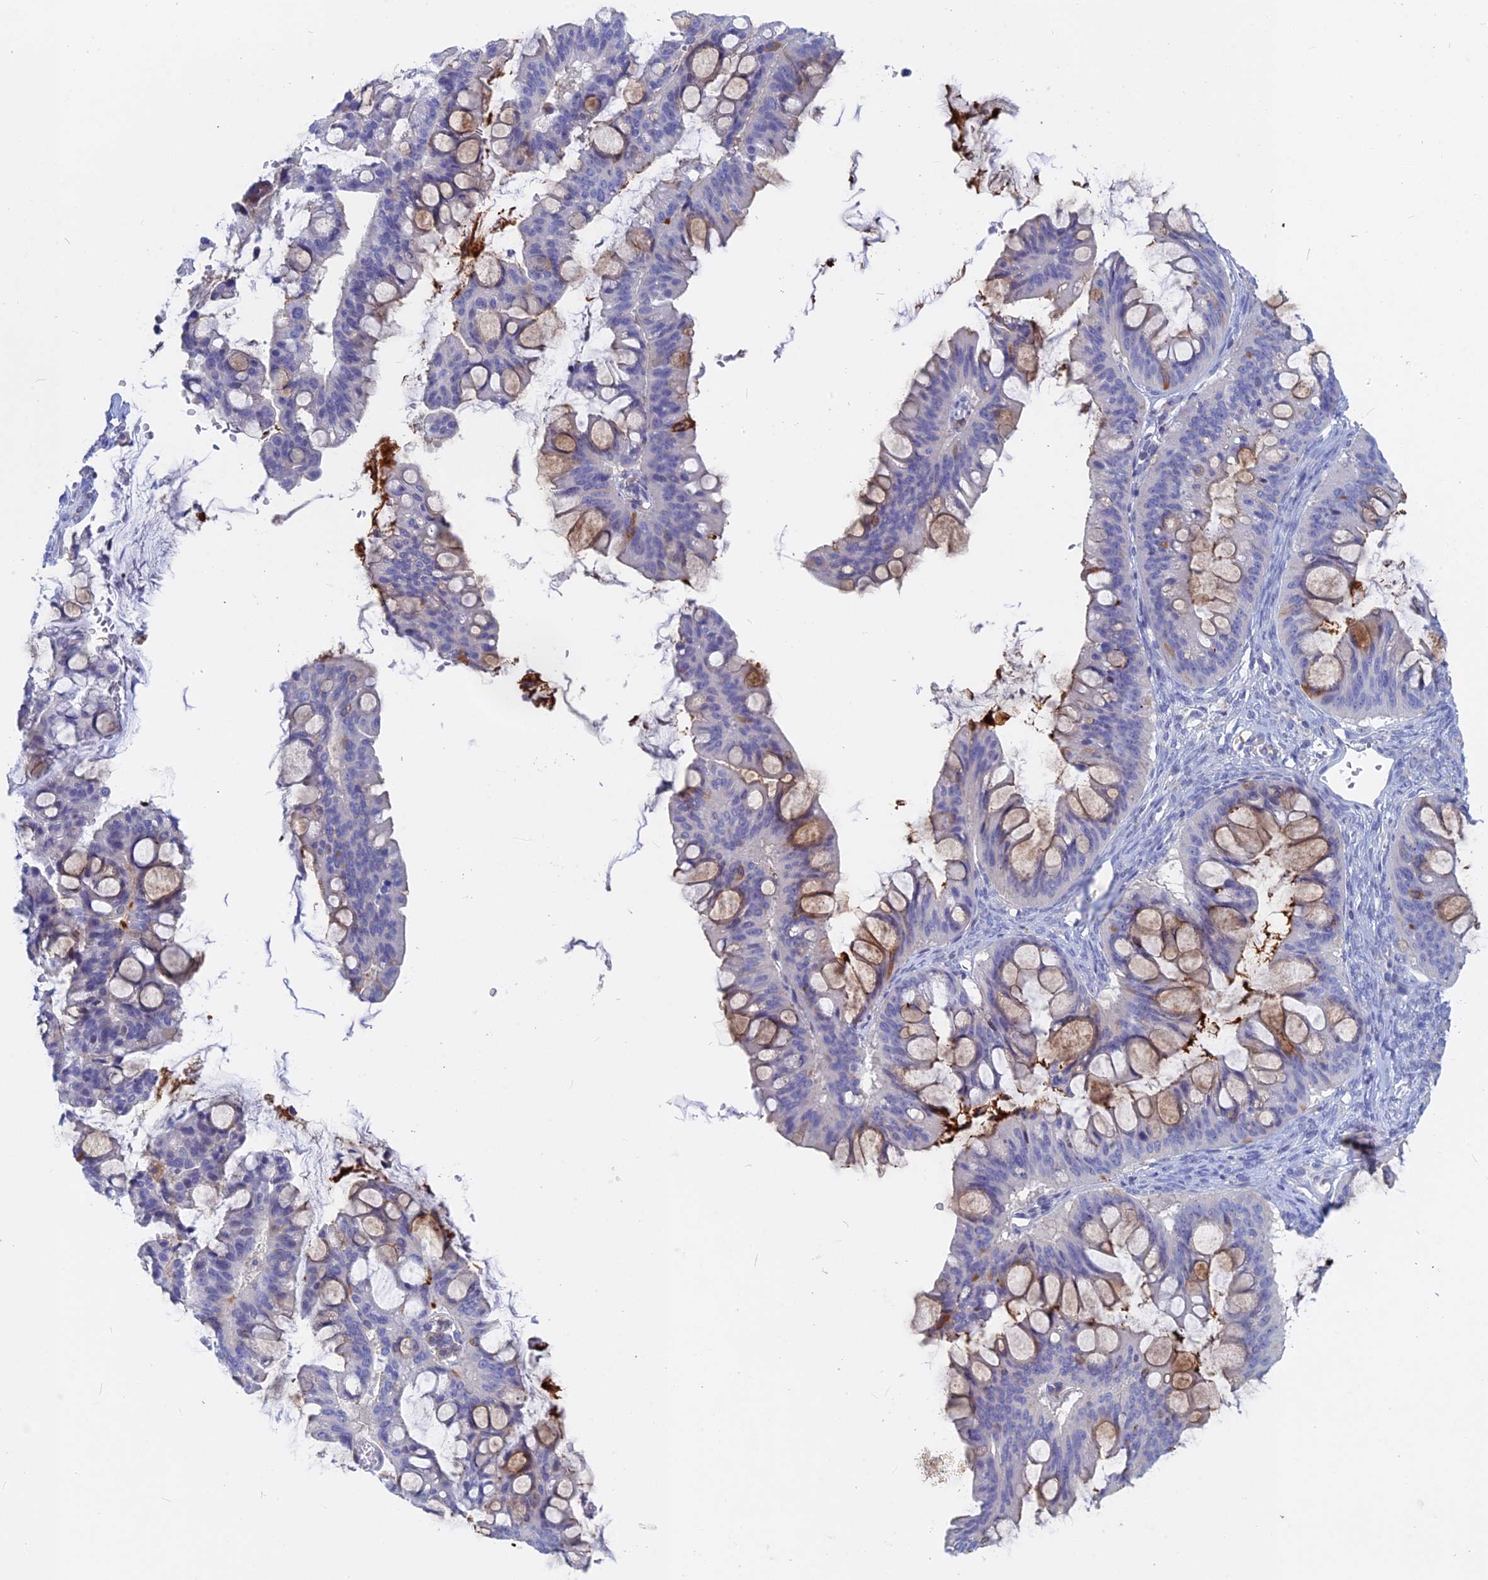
{"staining": {"intensity": "moderate", "quantity": "<25%", "location": "cytoplasmic/membranous"}, "tissue": "ovarian cancer", "cell_type": "Tumor cells", "image_type": "cancer", "snomed": [{"axis": "morphology", "description": "Cystadenocarcinoma, mucinous, NOS"}, {"axis": "topography", "description": "Ovary"}], "caption": "About <25% of tumor cells in ovarian cancer (mucinous cystadenocarcinoma) exhibit moderate cytoplasmic/membranous protein expression as visualized by brown immunohistochemical staining.", "gene": "ACP7", "patient": {"sex": "female", "age": 73}}